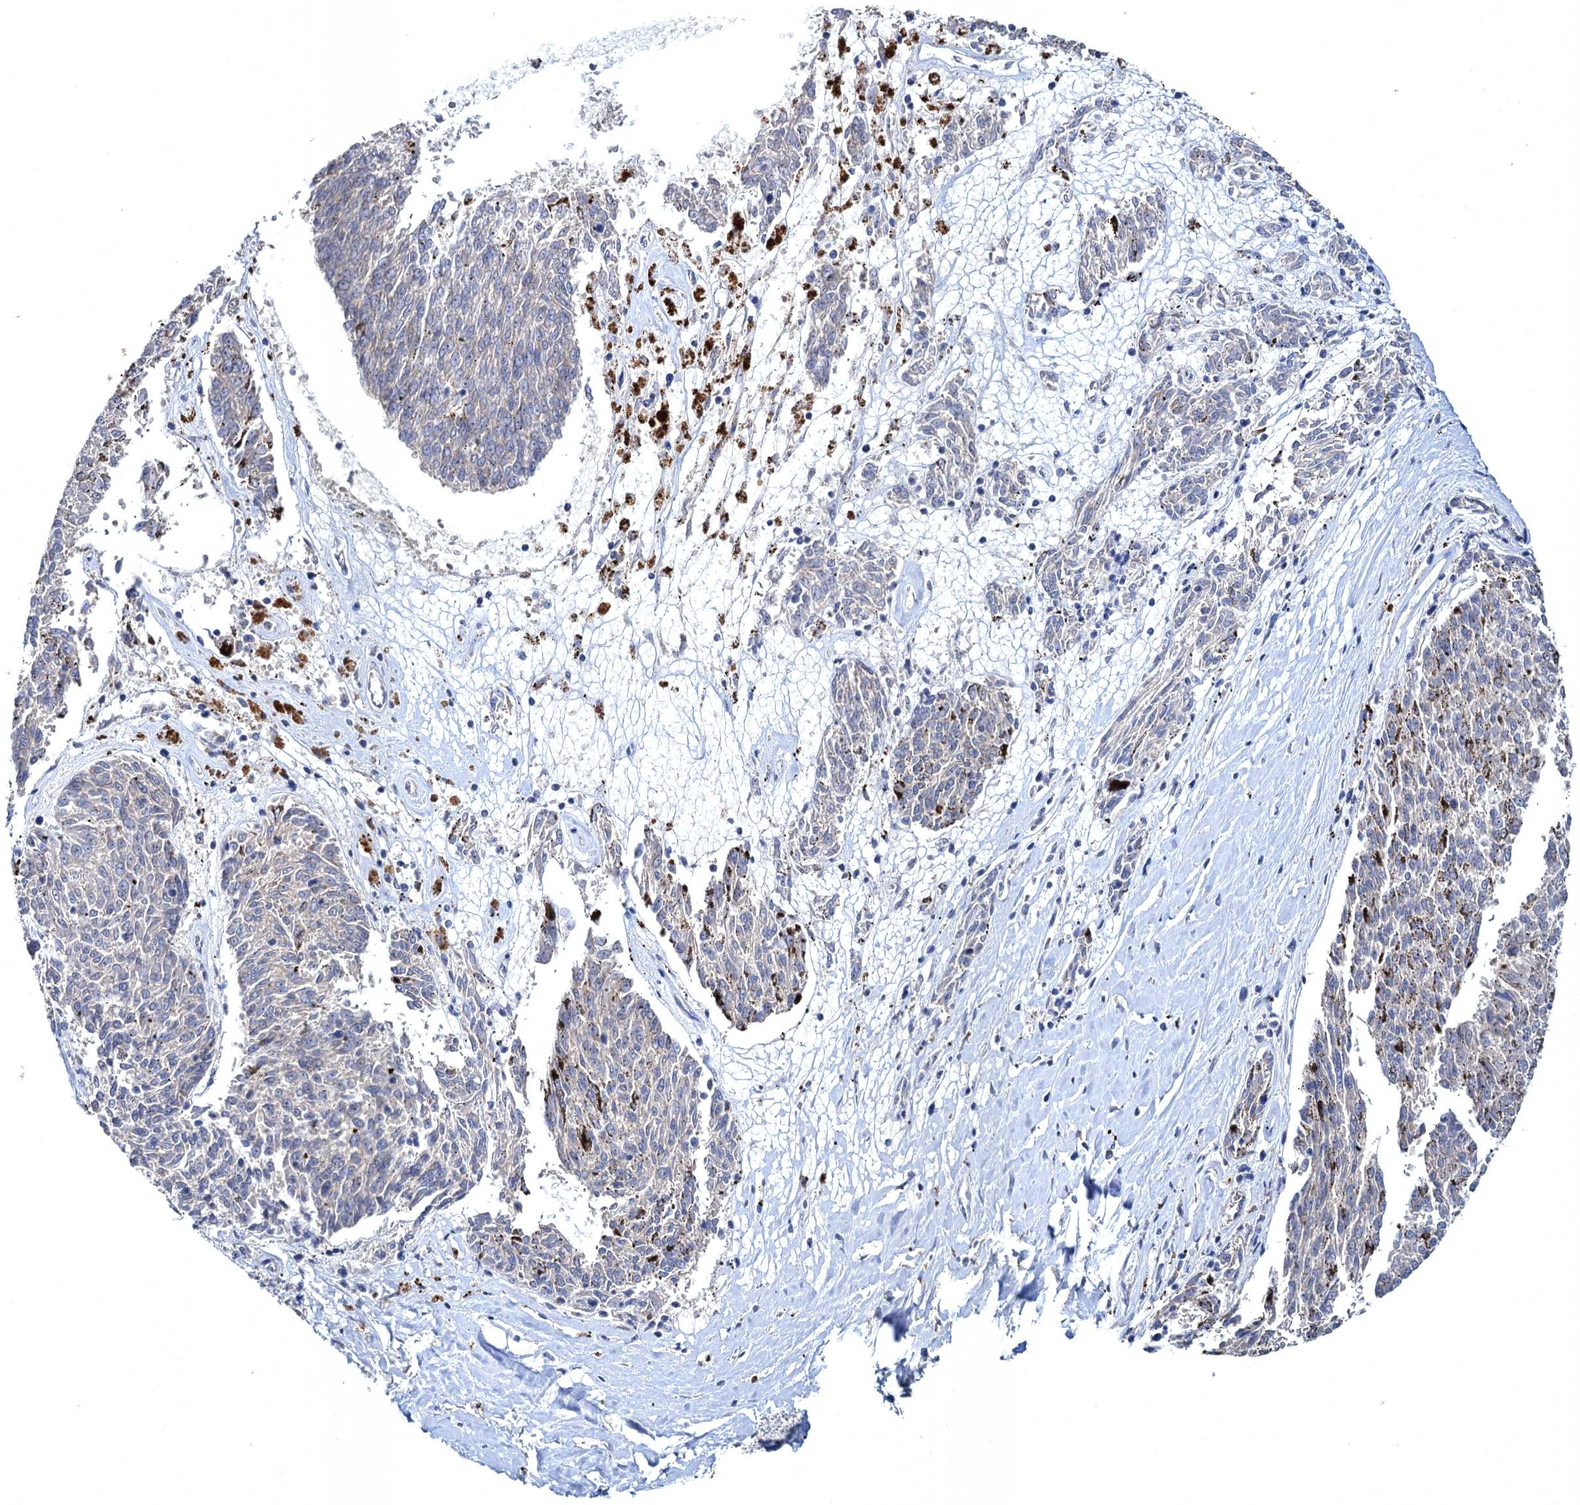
{"staining": {"intensity": "negative", "quantity": "none", "location": "none"}, "tissue": "melanoma", "cell_type": "Tumor cells", "image_type": "cancer", "snomed": [{"axis": "morphology", "description": "Malignant melanoma, NOS"}, {"axis": "topography", "description": "Skin"}], "caption": "Histopathology image shows no protein expression in tumor cells of melanoma tissue.", "gene": "ATP9A", "patient": {"sex": "female", "age": 72}}